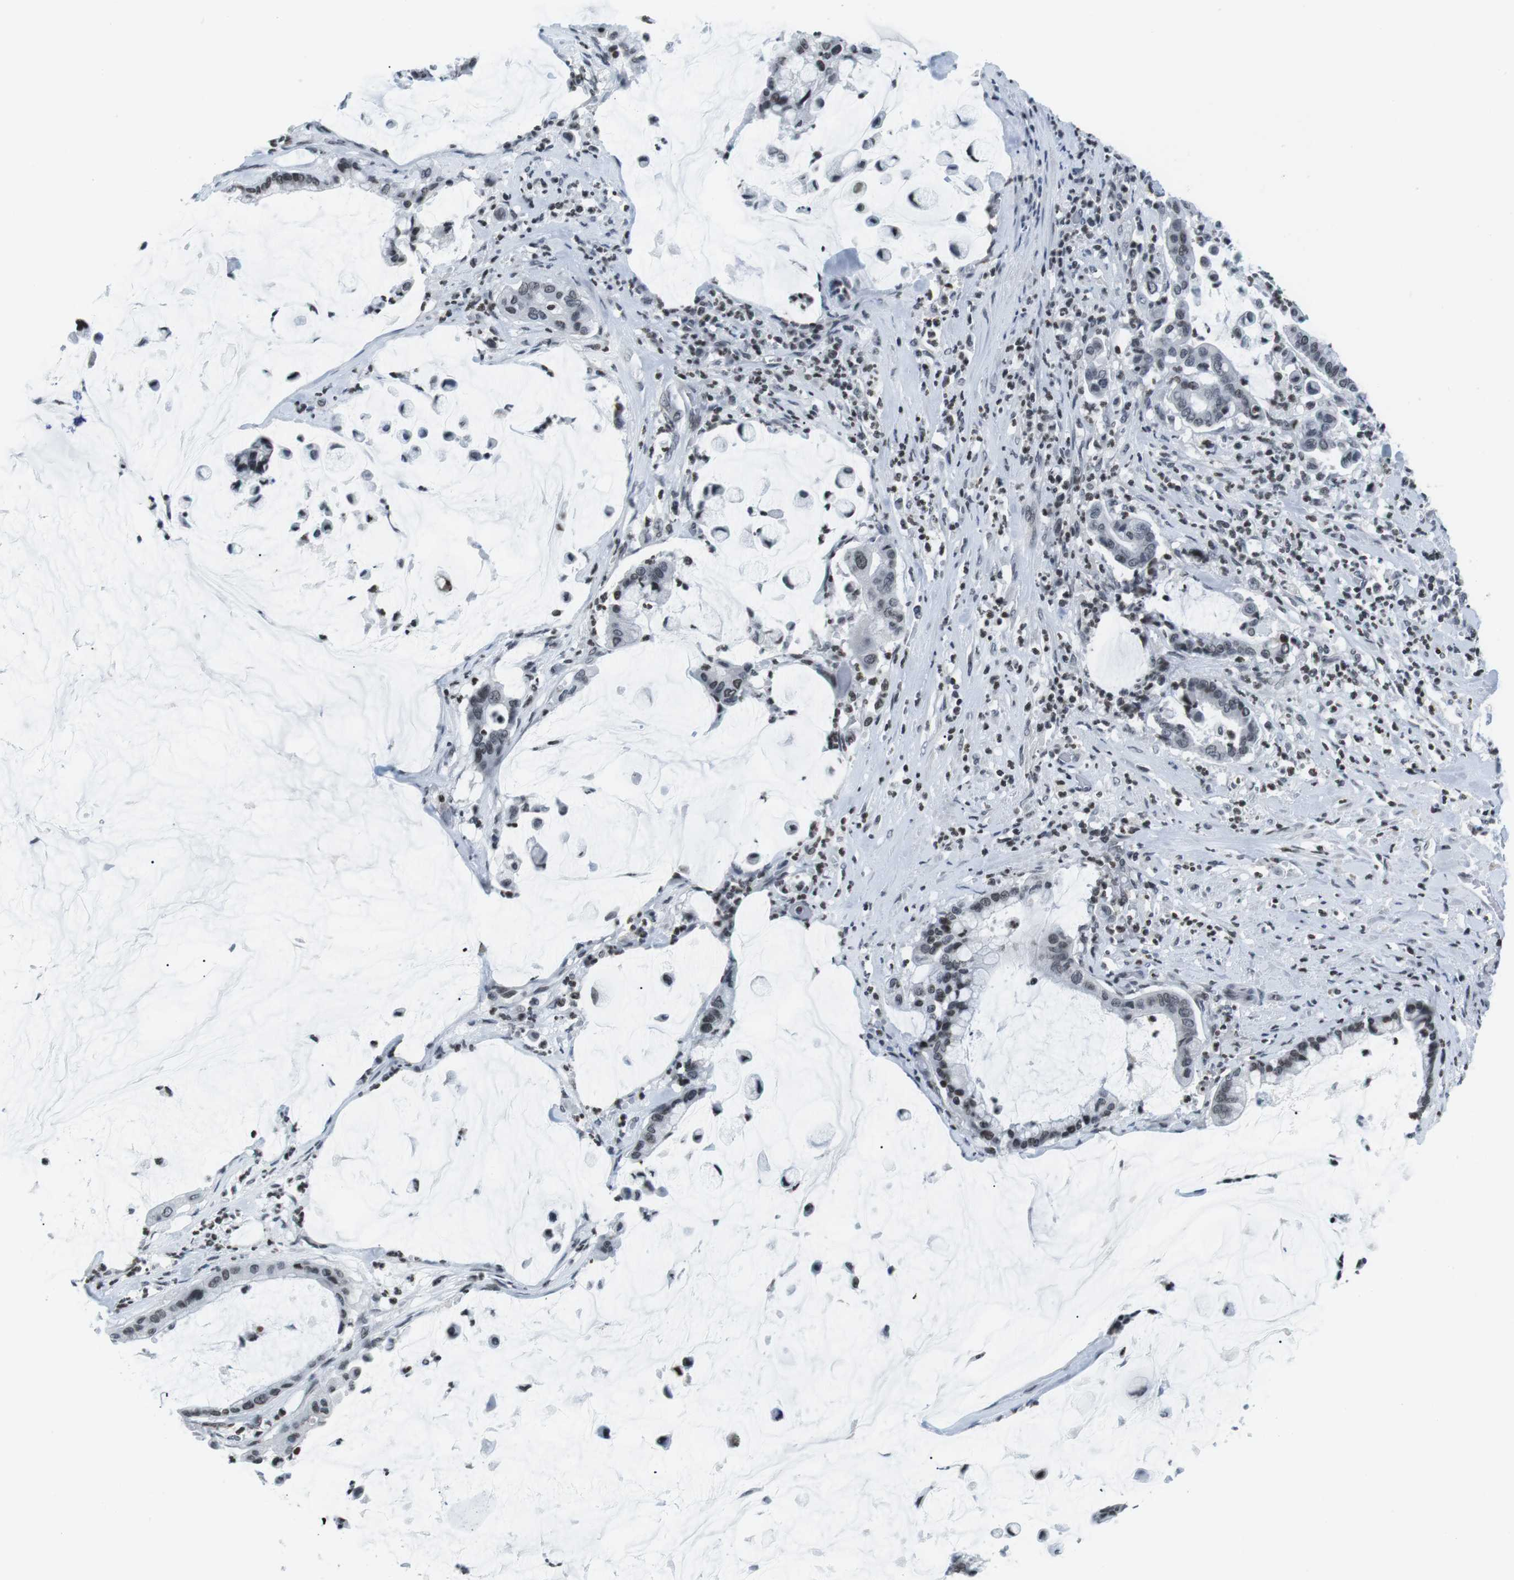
{"staining": {"intensity": "weak", "quantity": "<25%", "location": "nuclear"}, "tissue": "pancreatic cancer", "cell_type": "Tumor cells", "image_type": "cancer", "snomed": [{"axis": "morphology", "description": "Adenocarcinoma, NOS"}, {"axis": "topography", "description": "Pancreas"}], "caption": "Tumor cells show no significant protein expression in adenocarcinoma (pancreatic).", "gene": "E2F2", "patient": {"sex": "male", "age": 41}}